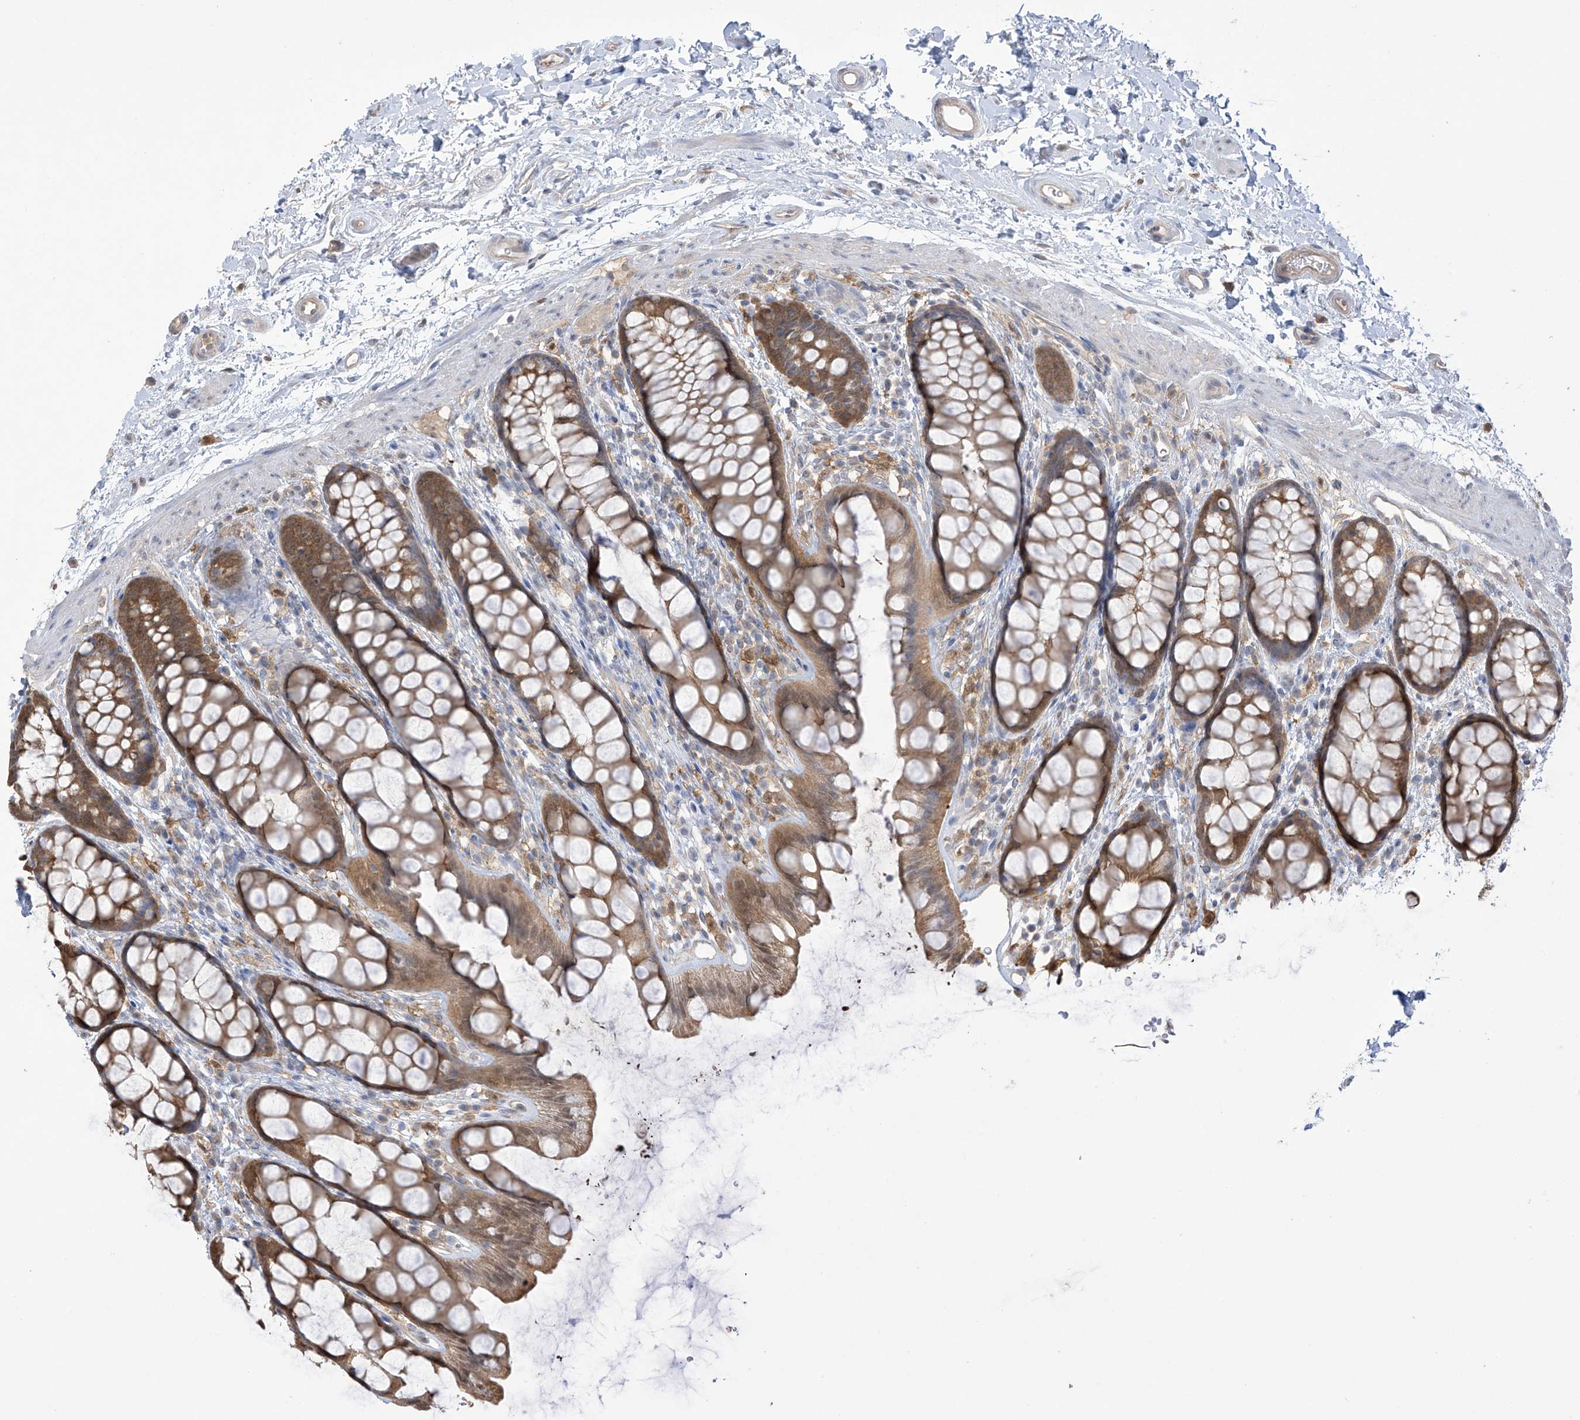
{"staining": {"intensity": "moderate", "quantity": ">75%", "location": "cytoplasmic/membranous,nuclear"}, "tissue": "rectum", "cell_type": "Glandular cells", "image_type": "normal", "snomed": [{"axis": "morphology", "description": "Normal tissue, NOS"}, {"axis": "topography", "description": "Rectum"}], "caption": "DAB (3,3'-diaminobenzidine) immunohistochemical staining of unremarkable human rectum demonstrates moderate cytoplasmic/membranous,nuclear protein expression in about >75% of glandular cells.", "gene": "IDH1", "patient": {"sex": "female", "age": 65}}